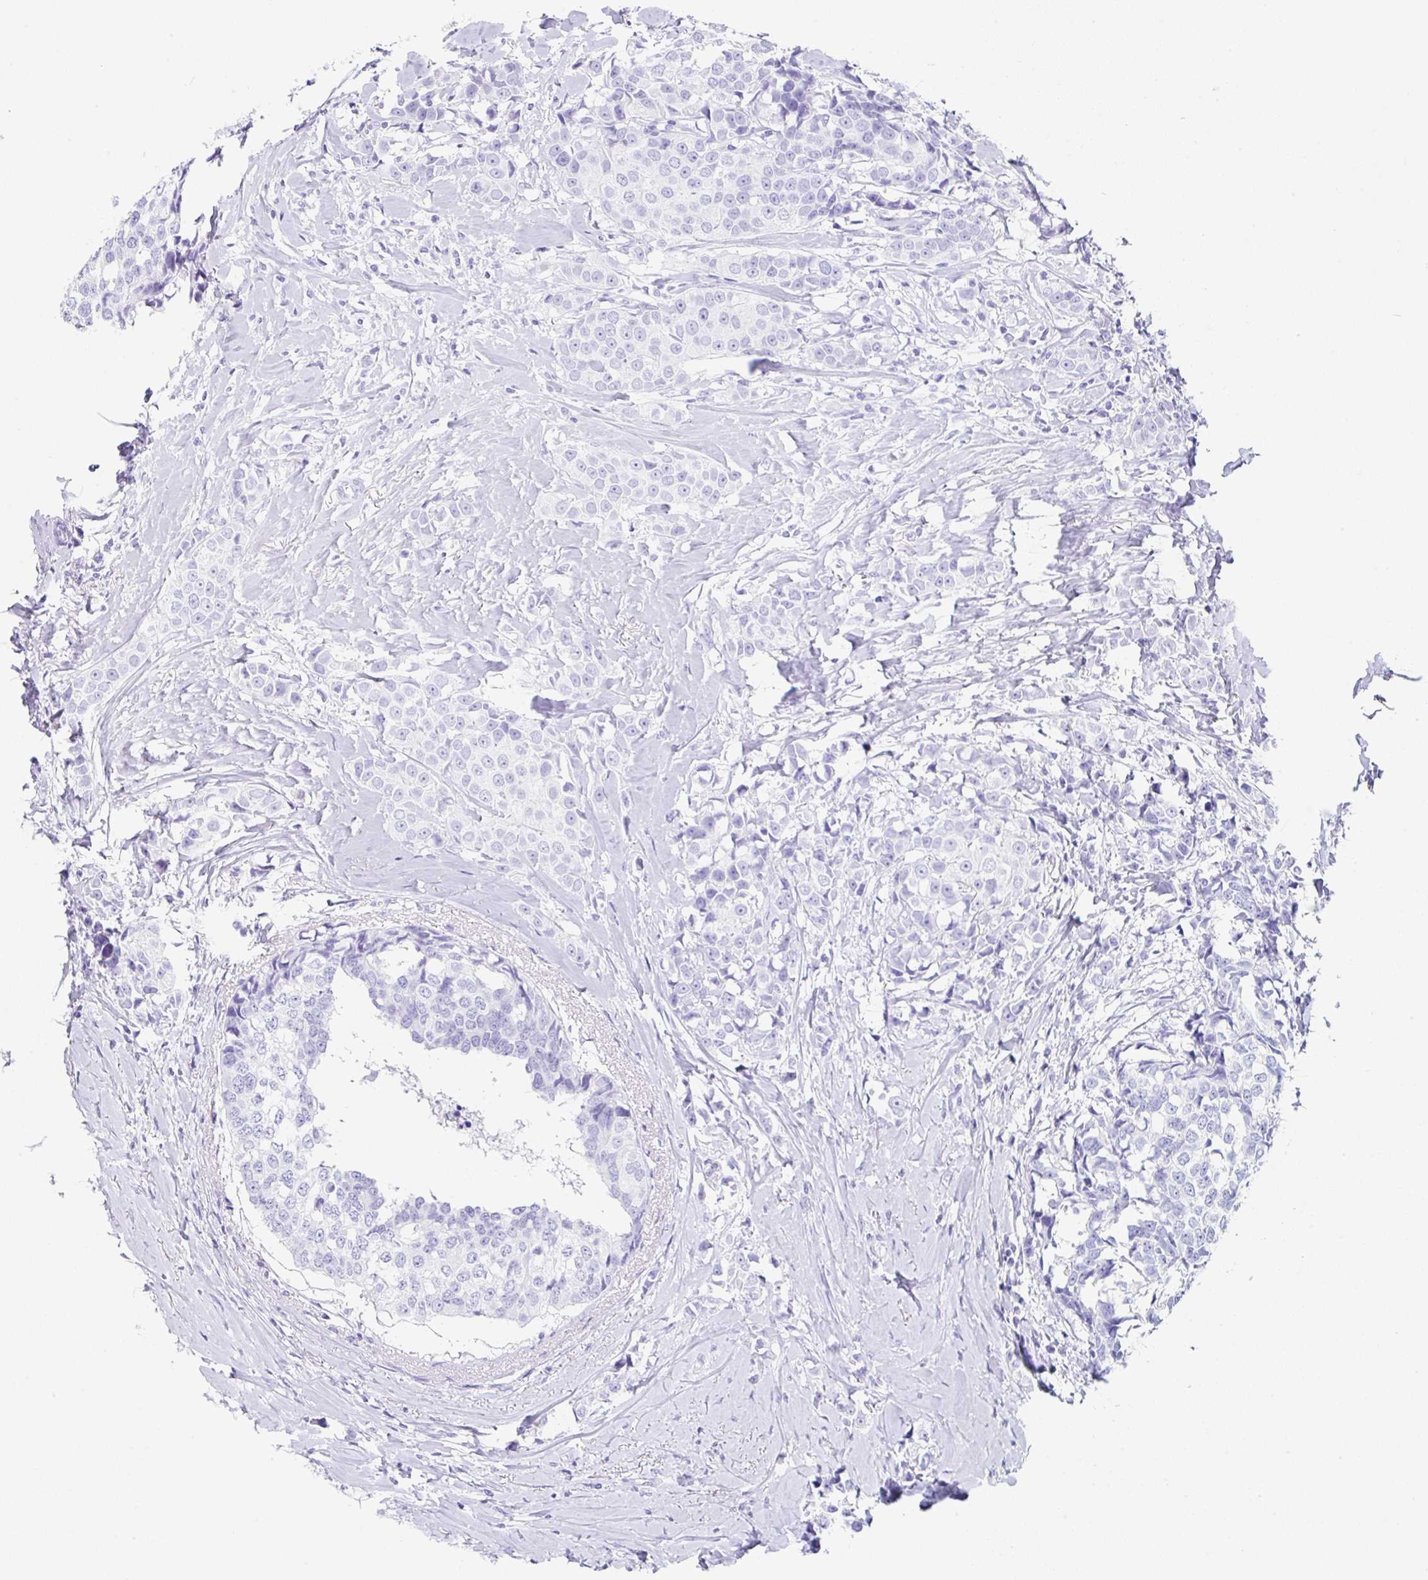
{"staining": {"intensity": "negative", "quantity": "none", "location": "none"}, "tissue": "breast cancer", "cell_type": "Tumor cells", "image_type": "cancer", "snomed": [{"axis": "morphology", "description": "Duct carcinoma"}, {"axis": "topography", "description": "Breast"}], "caption": "Immunohistochemical staining of human breast cancer (intraductal carcinoma) shows no significant expression in tumor cells. The staining was performed using DAB to visualize the protein expression in brown, while the nuclei were stained in blue with hematoxylin (Magnification: 20x).", "gene": "CLDND2", "patient": {"sex": "female", "age": 80}}